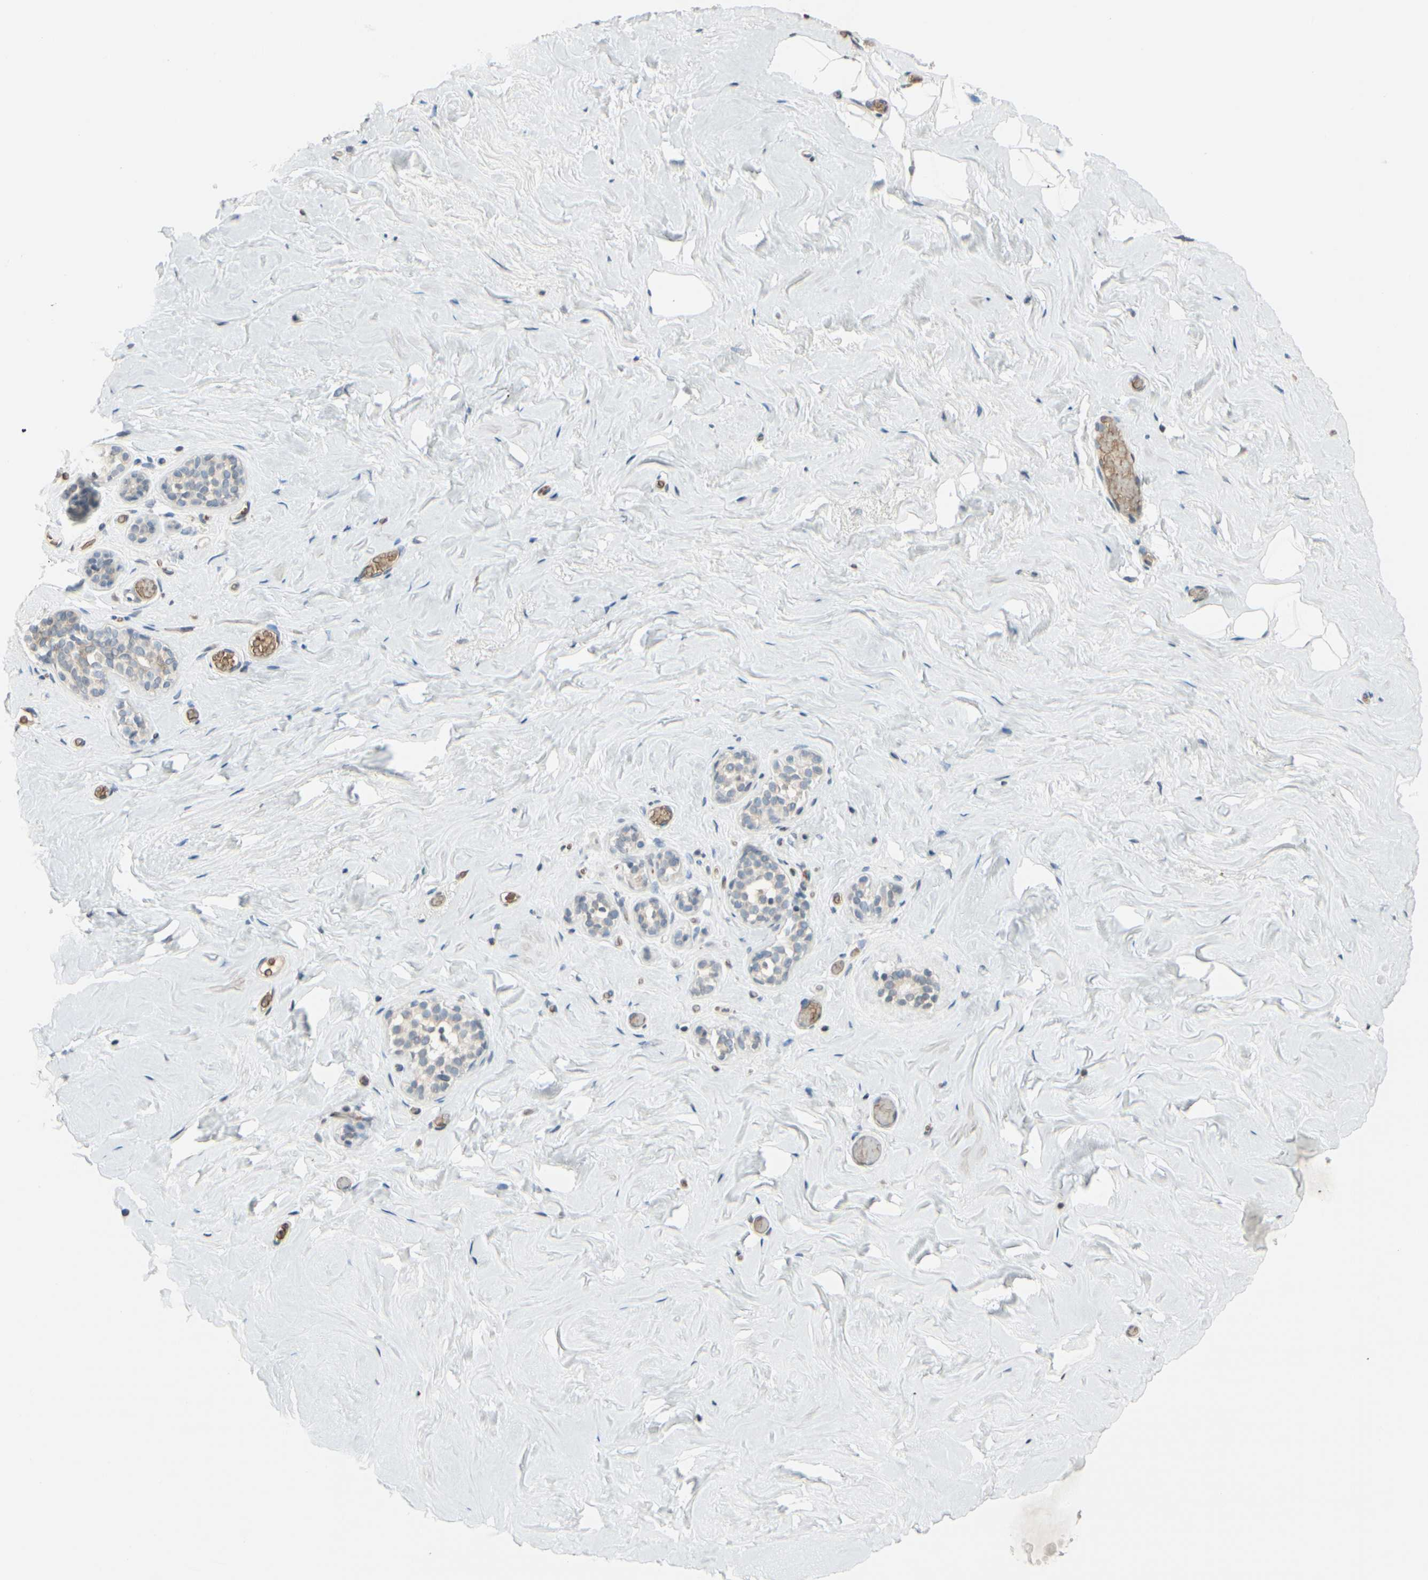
{"staining": {"intensity": "negative", "quantity": "none", "location": "none"}, "tissue": "breast", "cell_type": "Adipocytes", "image_type": "normal", "snomed": [{"axis": "morphology", "description": "Normal tissue, NOS"}, {"axis": "topography", "description": "Breast"}], "caption": "Adipocytes show no significant expression in benign breast.", "gene": "GYPC", "patient": {"sex": "female", "age": 75}}